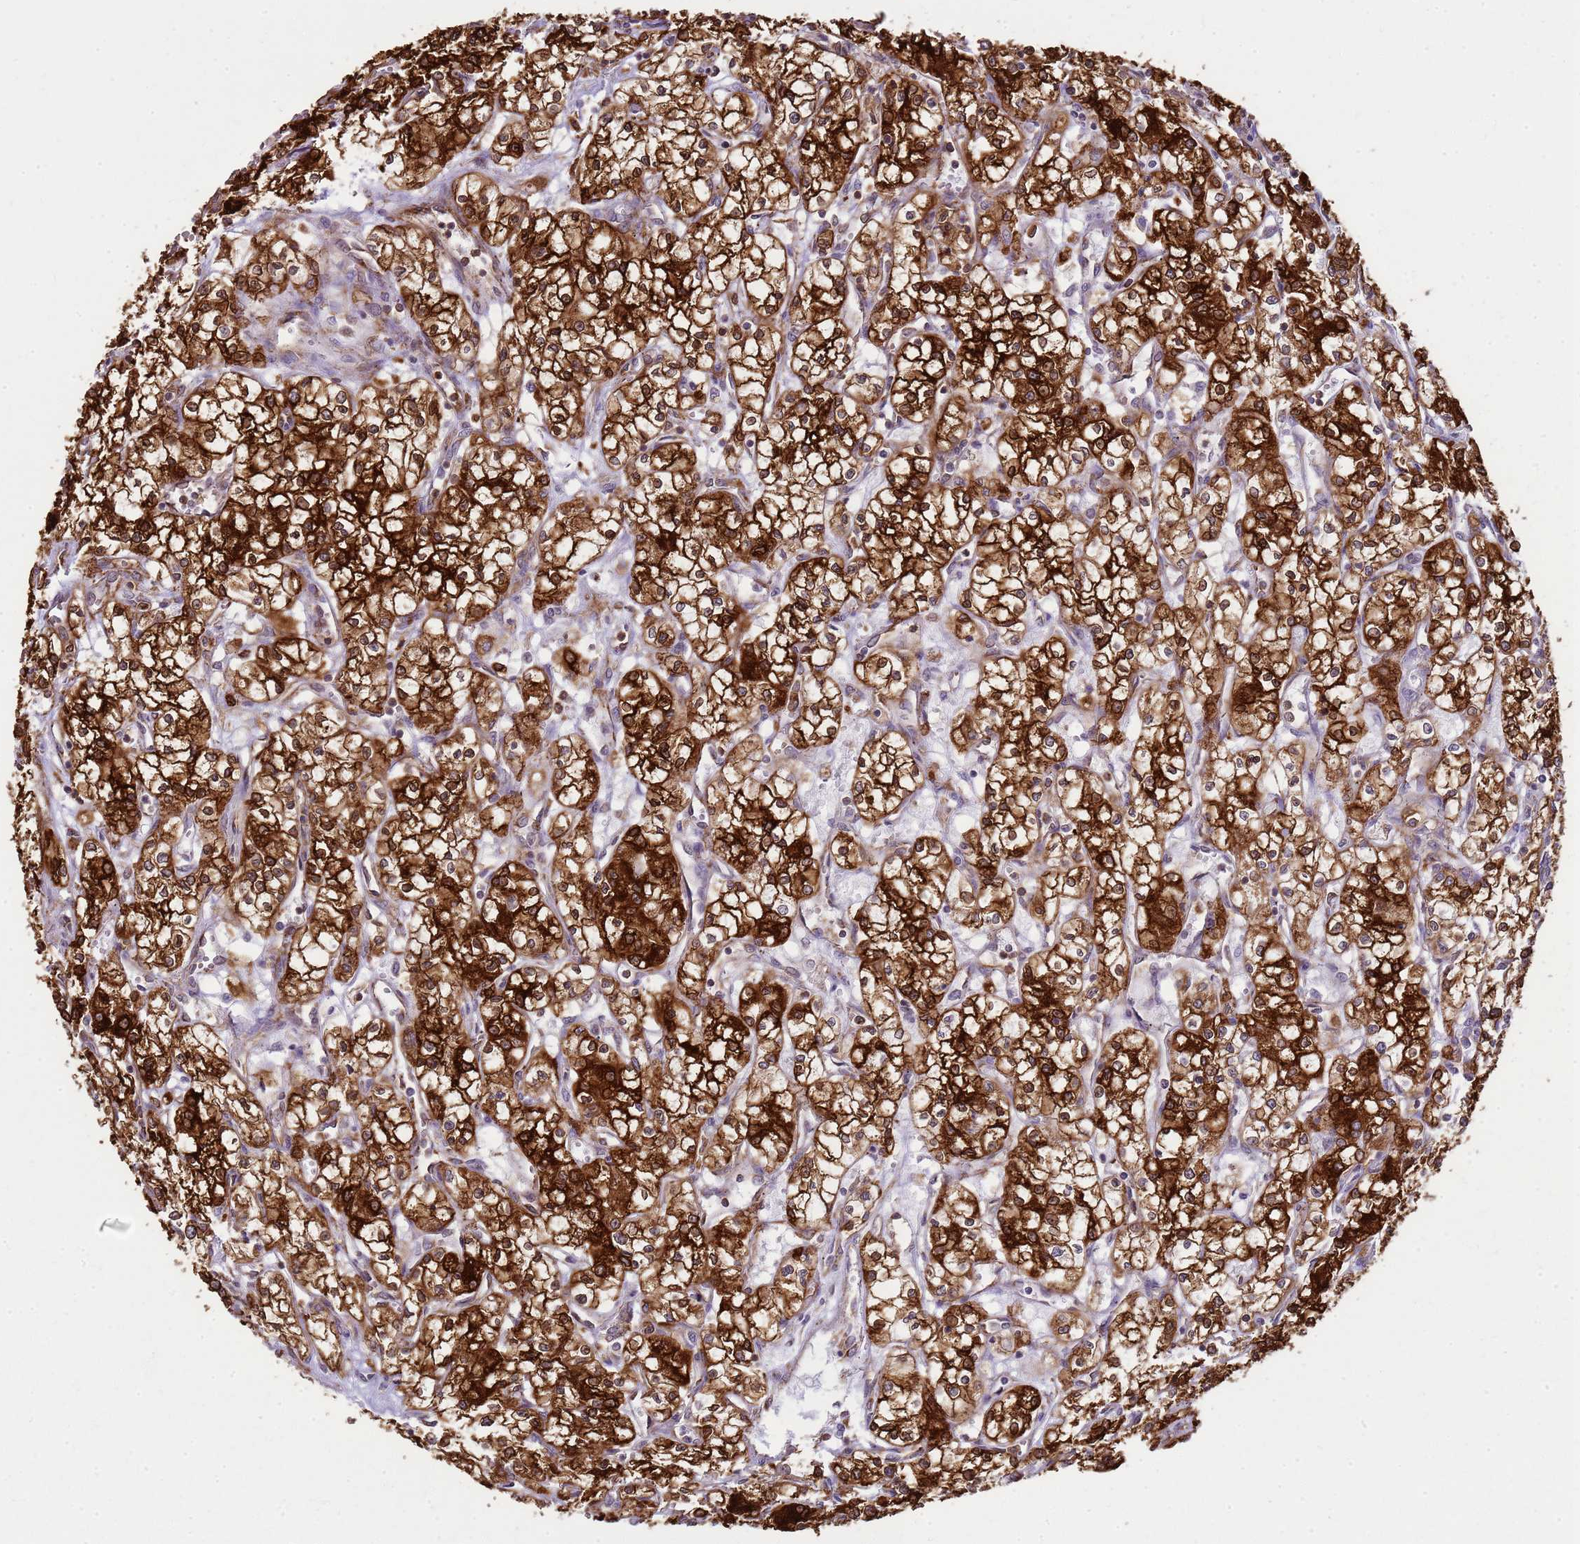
{"staining": {"intensity": "strong", "quantity": ">75%", "location": "cytoplasmic/membranous"}, "tissue": "renal cancer", "cell_type": "Tumor cells", "image_type": "cancer", "snomed": [{"axis": "morphology", "description": "Adenocarcinoma, NOS"}, {"axis": "topography", "description": "Kidney"}], "caption": "Protein positivity by immunohistochemistry (IHC) displays strong cytoplasmic/membranous staining in approximately >75% of tumor cells in renal cancer.", "gene": "GABRE", "patient": {"sex": "male", "age": 59}}